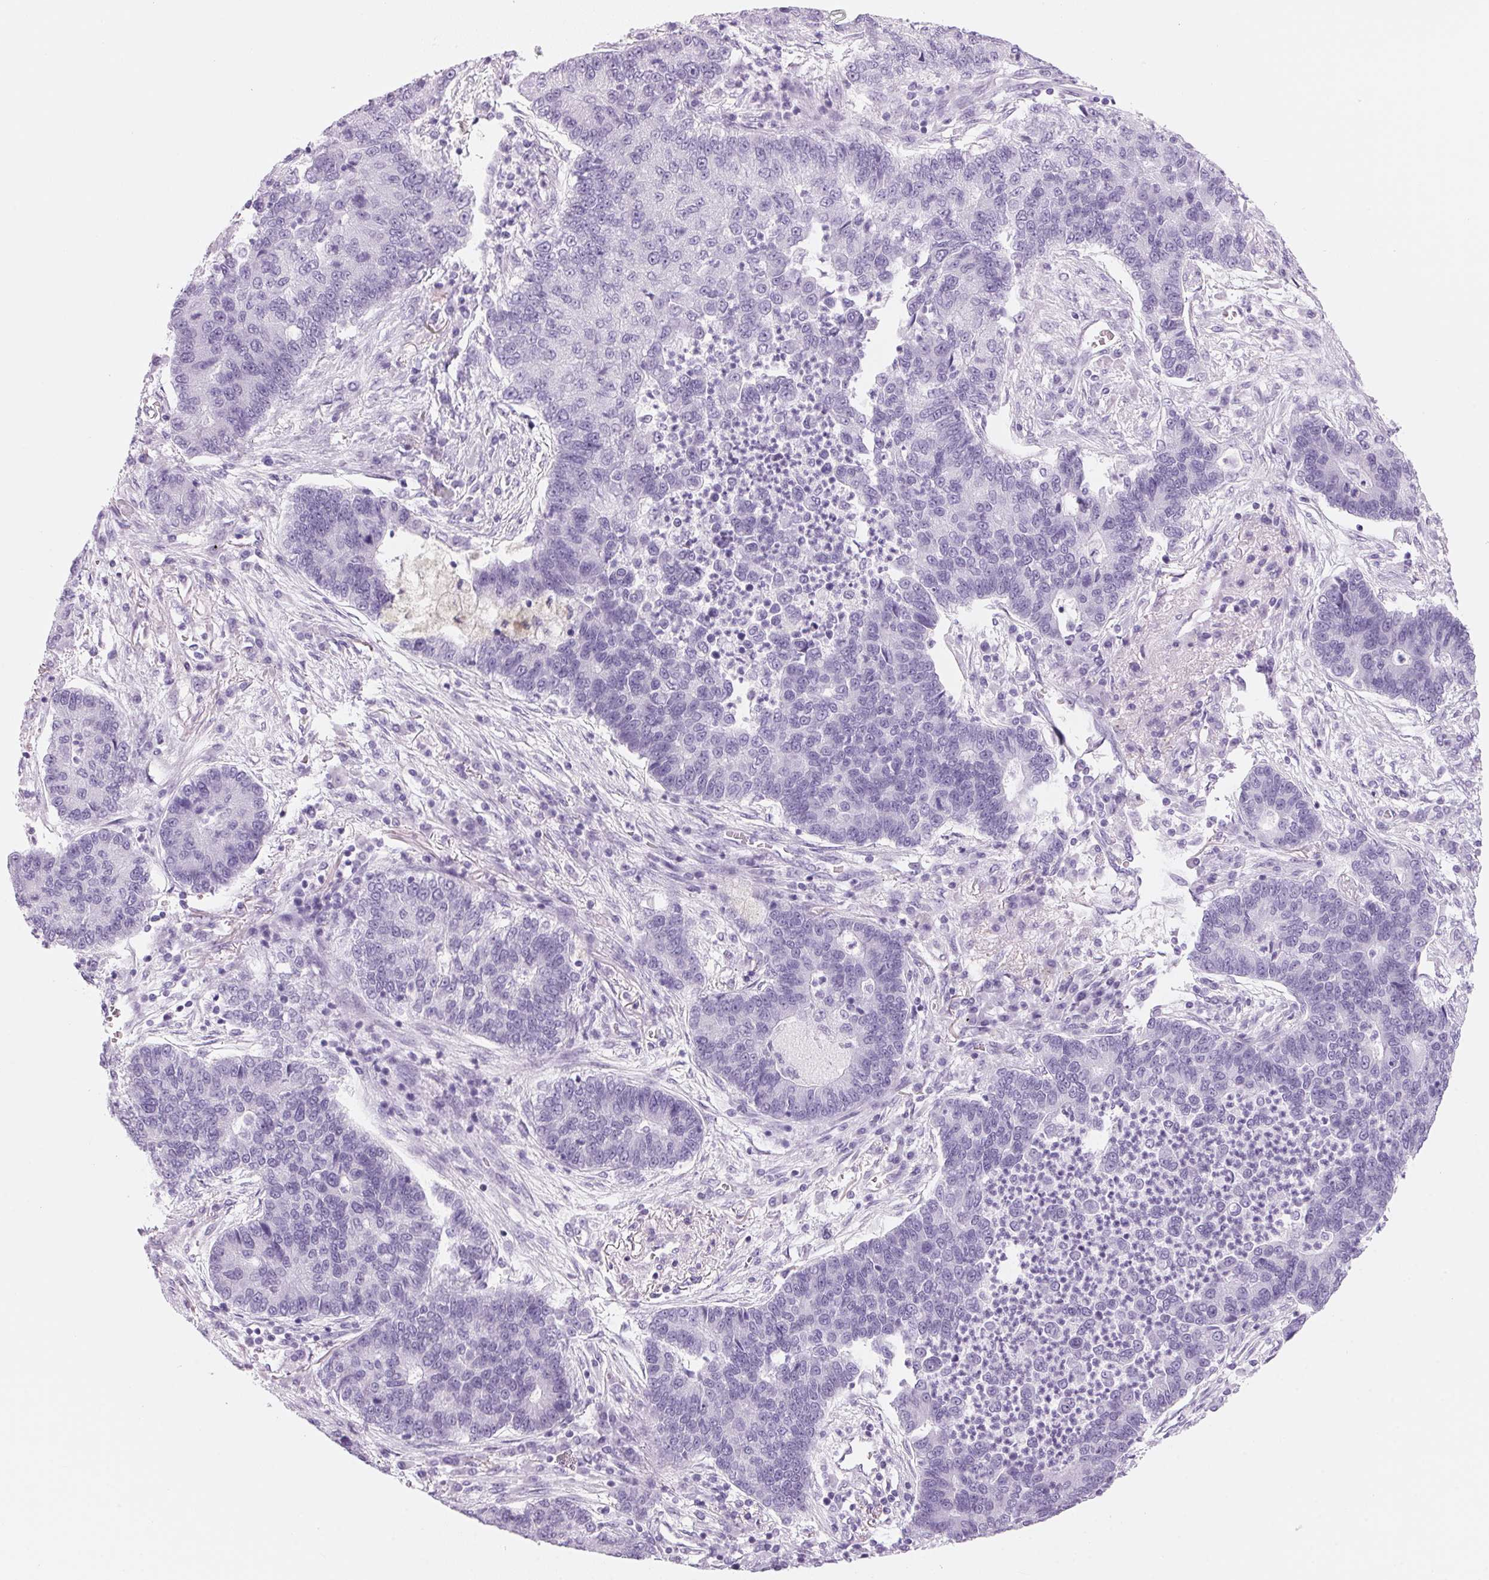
{"staining": {"intensity": "negative", "quantity": "none", "location": "none"}, "tissue": "lung cancer", "cell_type": "Tumor cells", "image_type": "cancer", "snomed": [{"axis": "morphology", "description": "Adenocarcinoma, NOS"}, {"axis": "topography", "description": "Lung"}], "caption": "Immunohistochemistry (IHC) micrograph of human adenocarcinoma (lung) stained for a protein (brown), which demonstrates no positivity in tumor cells.", "gene": "ADAM20", "patient": {"sex": "female", "age": 57}}